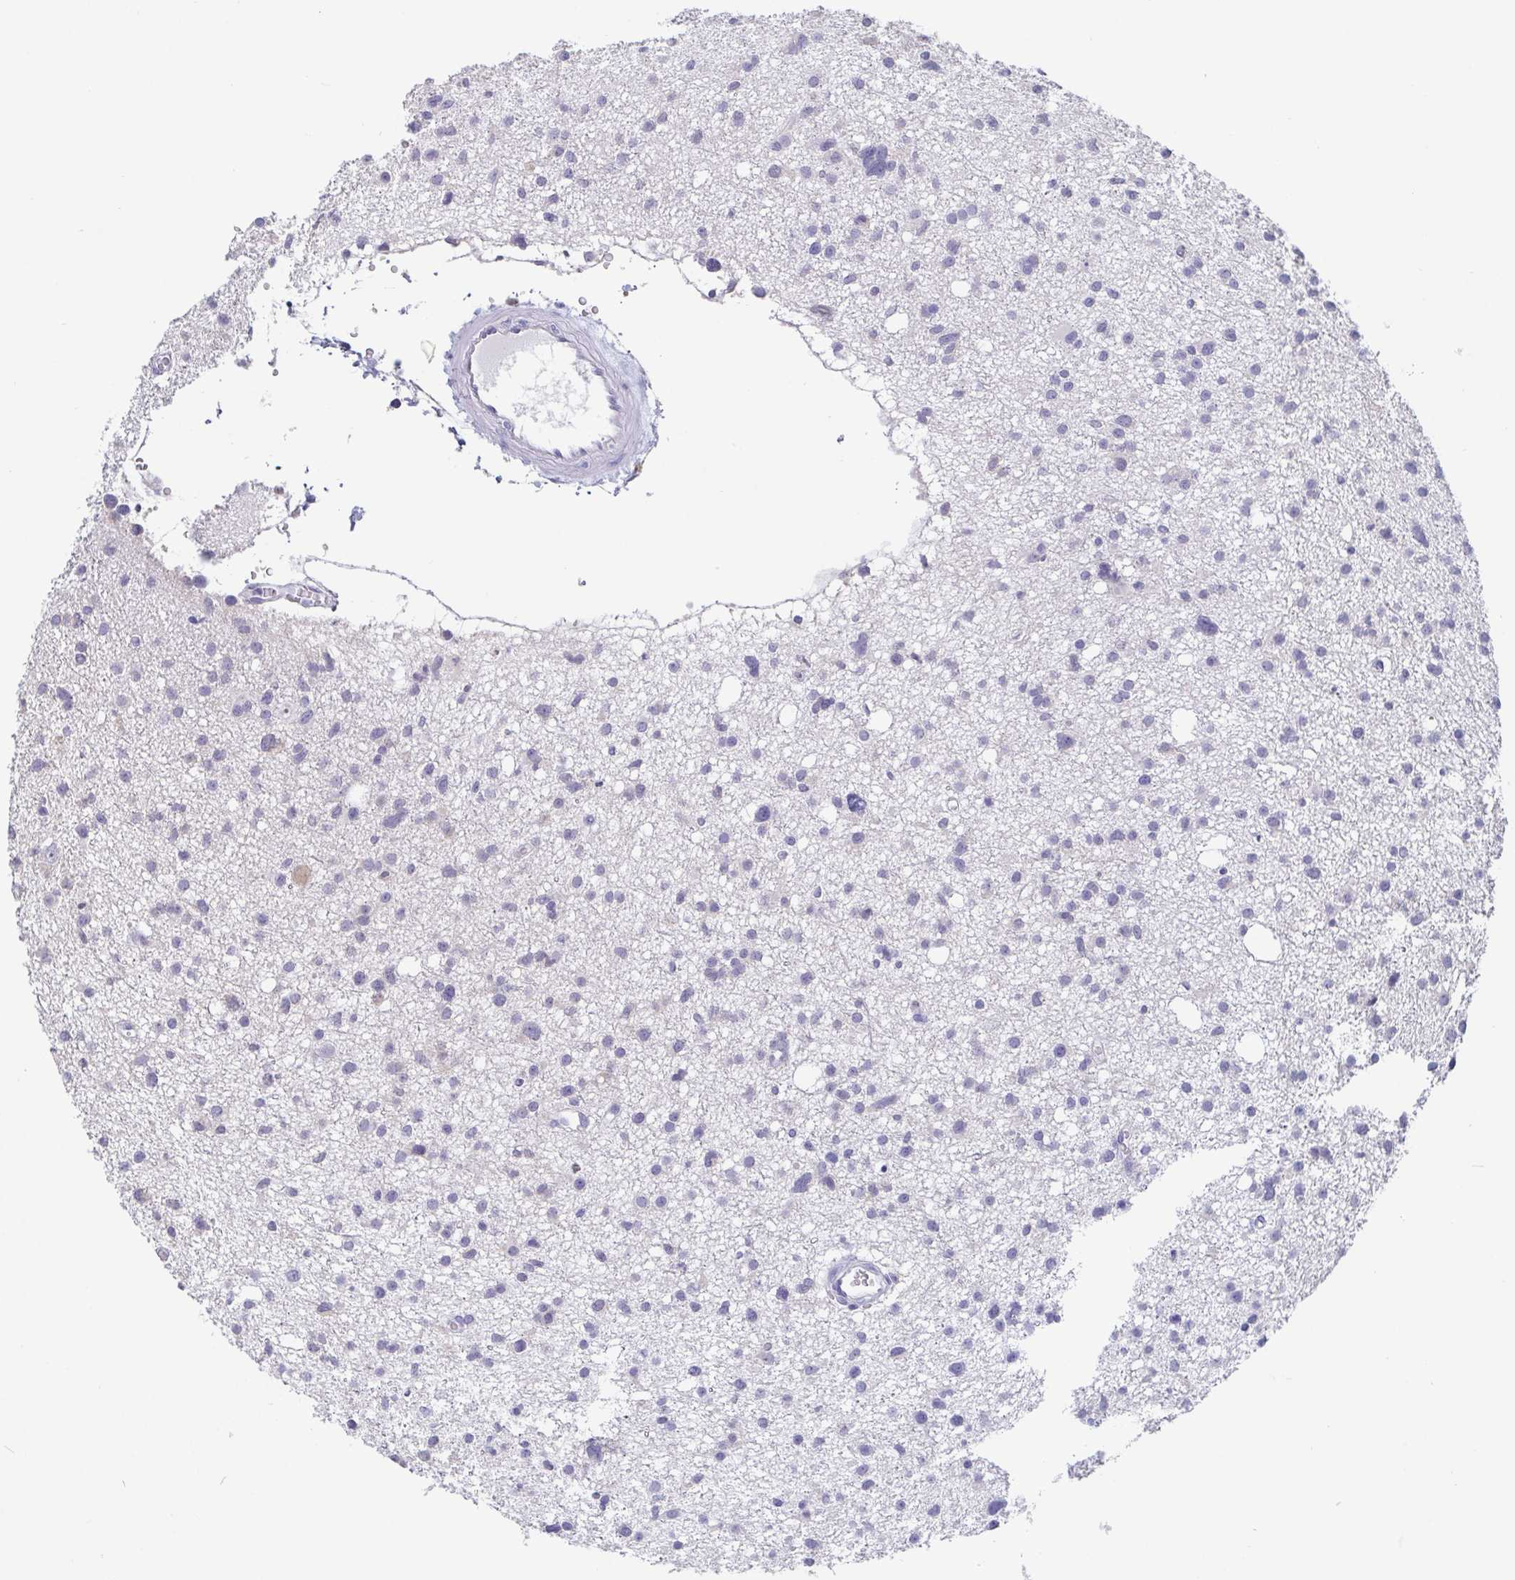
{"staining": {"intensity": "negative", "quantity": "none", "location": "none"}, "tissue": "glioma", "cell_type": "Tumor cells", "image_type": "cancer", "snomed": [{"axis": "morphology", "description": "Glioma, malignant, High grade"}, {"axis": "topography", "description": "Brain"}], "caption": "Human glioma stained for a protein using immunohistochemistry (IHC) exhibits no staining in tumor cells.", "gene": "IDH1", "patient": {"sex": "male", "age": 23}}